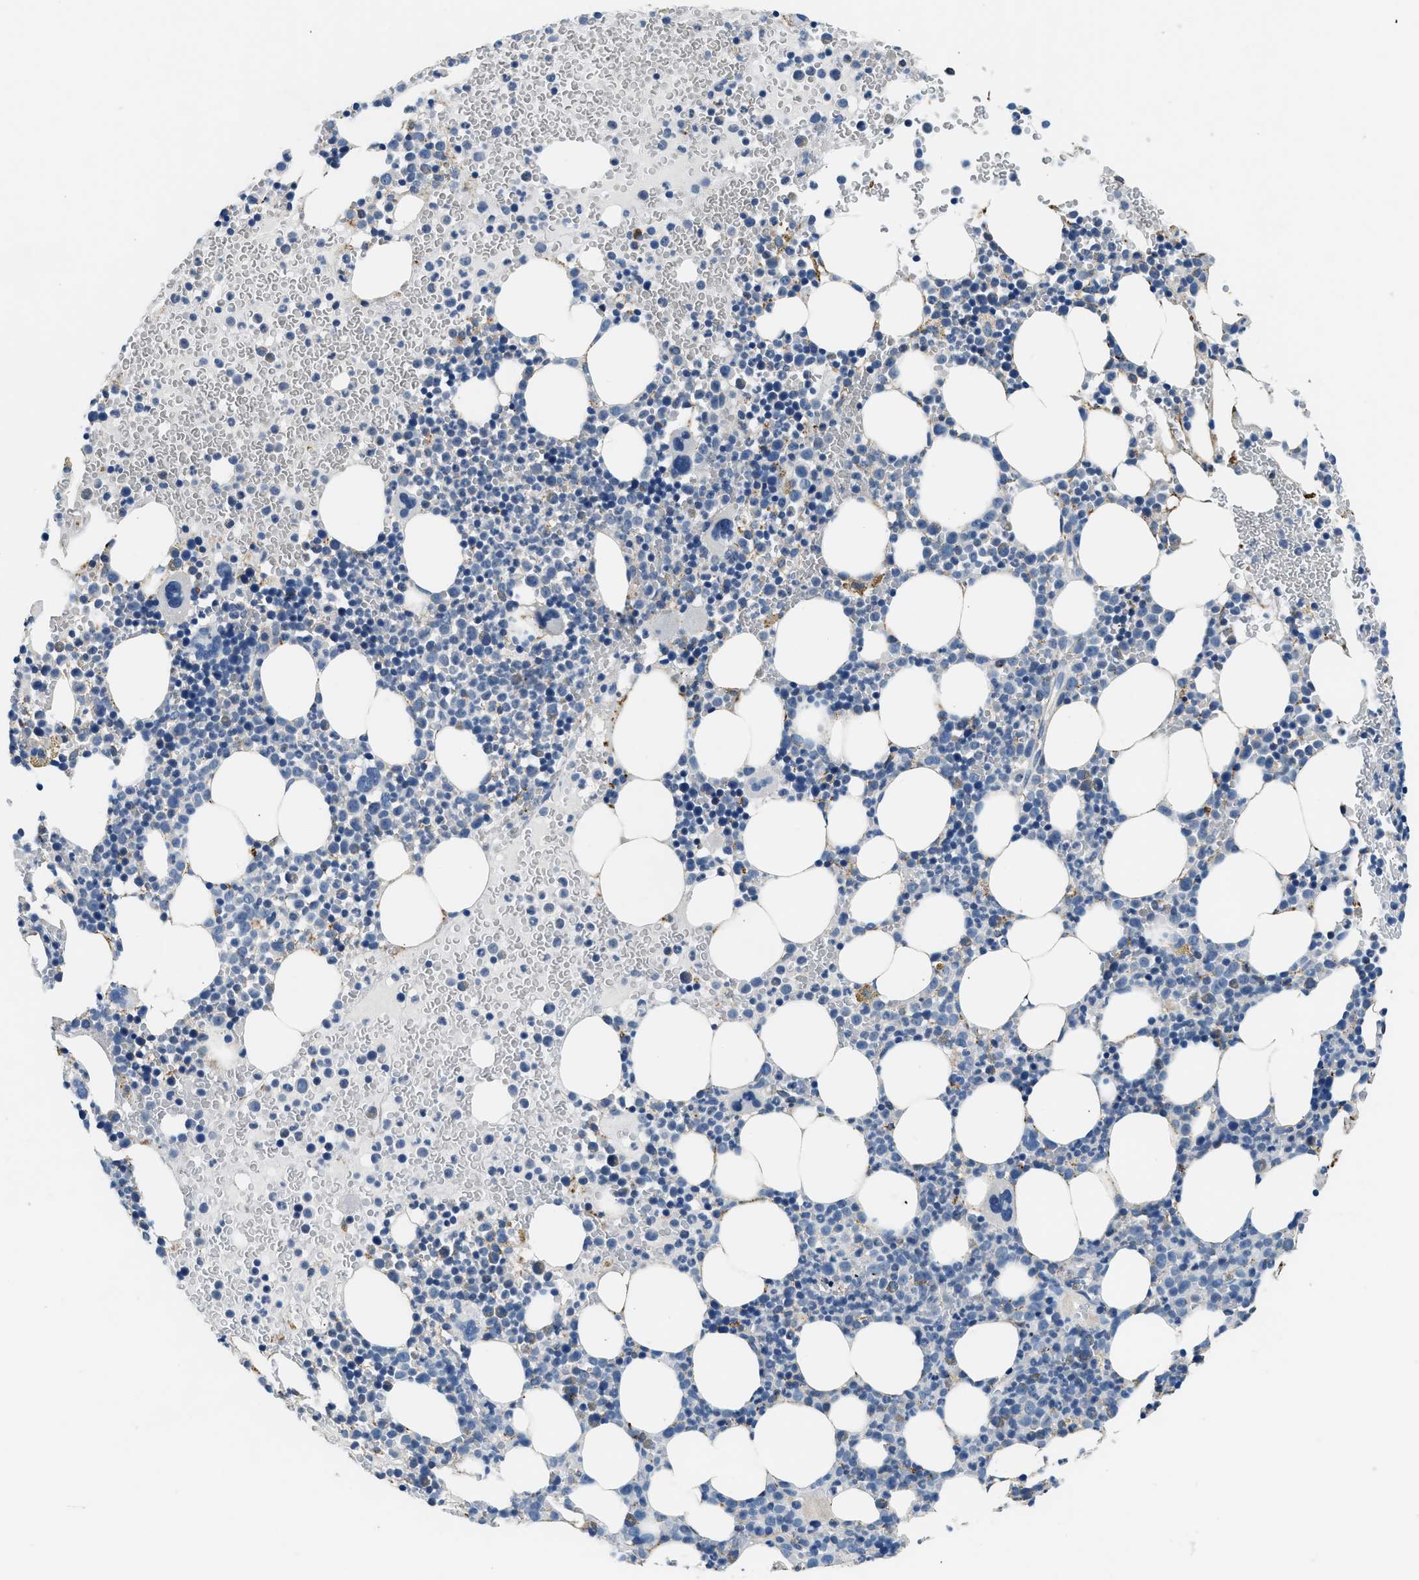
{"staining": {"intensity": "weak", "quantity": "<25%", "location": "cytoplasmic/membranous"}, "tissue": "bone marrow", "cell_type": "Hematopoietic cells", "image_type": "normal", "snomed": [{"axis": "morphology", "description": "Normal tissue, NOS"}, {"axis": "morphology", "description": "Inflammation, NOS"}, {"axis": "topography", "description": "Bone marrow"}], "caption": "The image reveals no significant expression in hematopoietic cells of bone marrow. (Stains: DAB (3,3'-diaminobenzidine) immunohistochemistry (IHC) with hematoxylin counter stain, Microscopy: brightfield microscopy at high magnification).", "gene": "LRP1", "patient": {"sex": "female", "age": 67}}